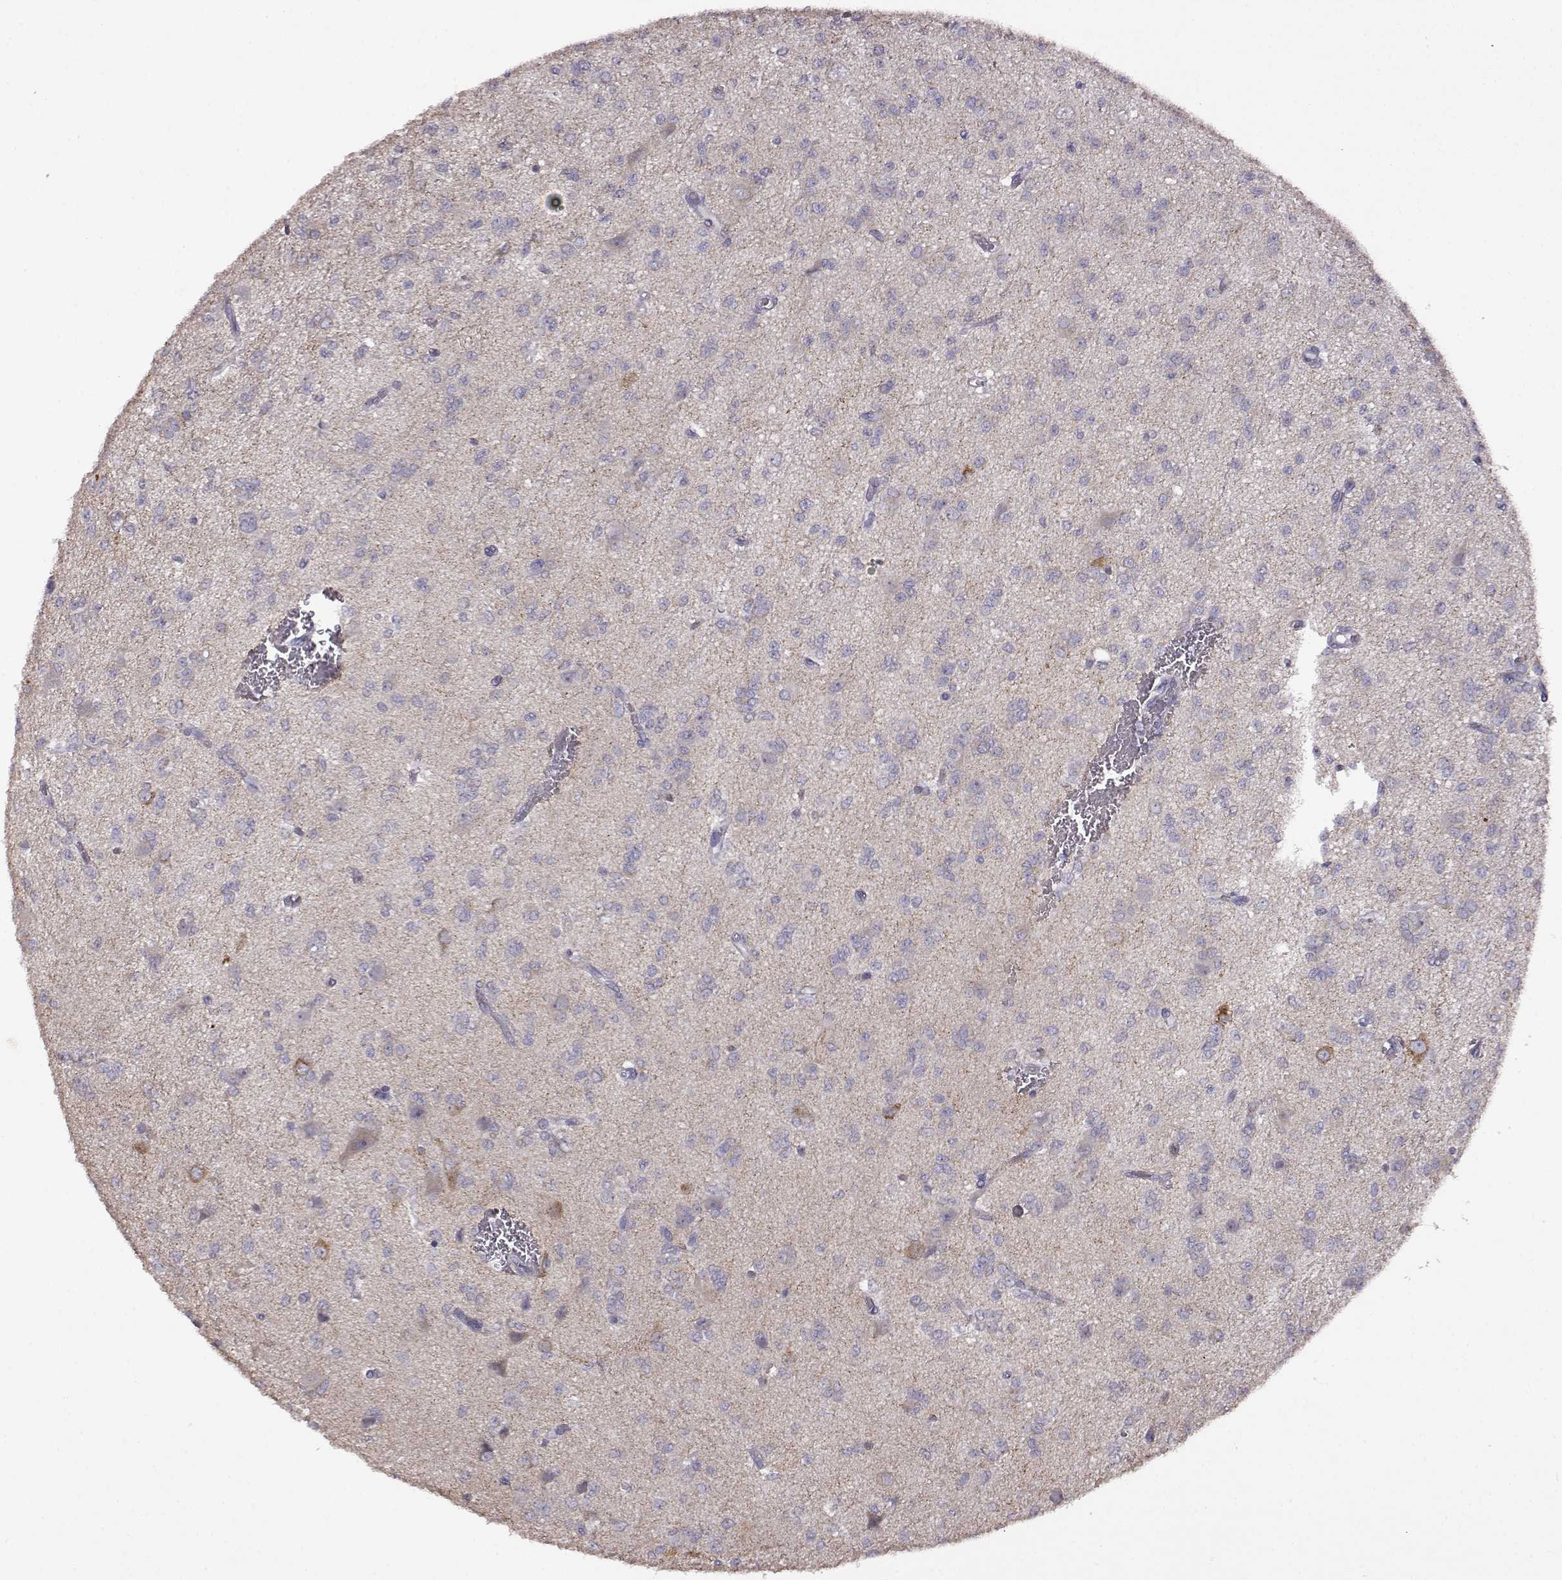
{"staining": {"intensity": "negative", "quantity": "none", "location": "none"}, "tissue": "glioma", "cell_type": "Tumor cells", "image_type": "cancer", "snomed": [{"axis": "morphology", "description": "Glioma, malignant, Low grade"}, {"axis": "topography", "description": "Brain"}], "caption": "Glioma stained for a protein using IHC exhibits no expression tumor cells.", "gene": "VGF", "patient": {"sex": "male", "age": 27}}